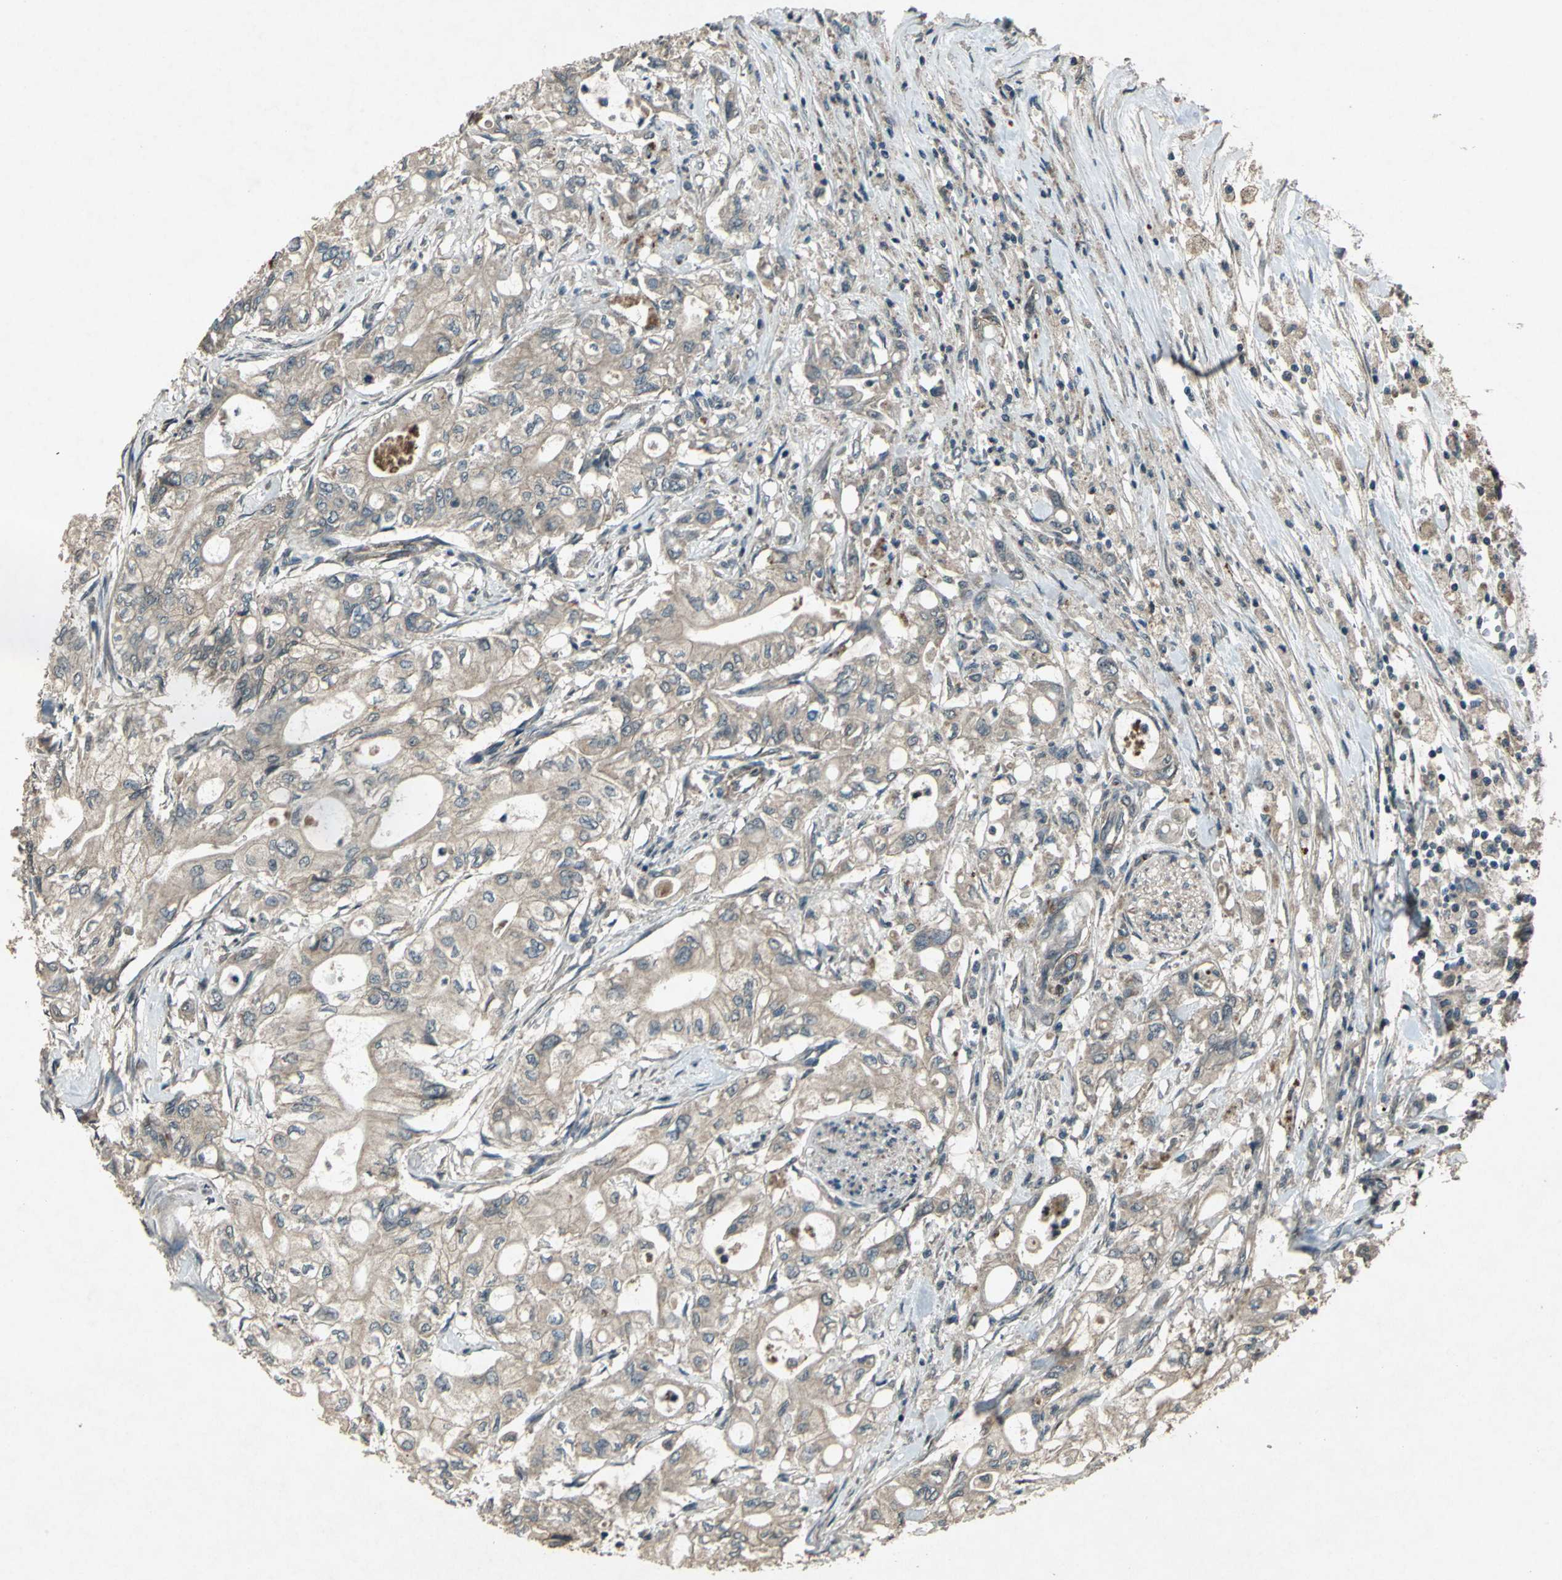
{"staining": {"intensity": "weak", "quantity": ">75%", "location": "cytoplasmic/membranous"}, "tissue": "pancreatic cancer", "cell_type": "Tumor cells", "image_type": "cancer", "snomed": [{"axis": "morphology", "description": "Adenocarcinoma, NOS"}, {"axis": "topography", "description": "Pancreas"}], "caption": "DAB immunohistochemical staining of human pancreatic cancer (adenocarcinoma) displays weak cytoplasmic/membranous protein positivity in approximately >75% of tumor cells.", "gene": "SEPTIN4", "patient": {"sex": "male", "age": 79}}